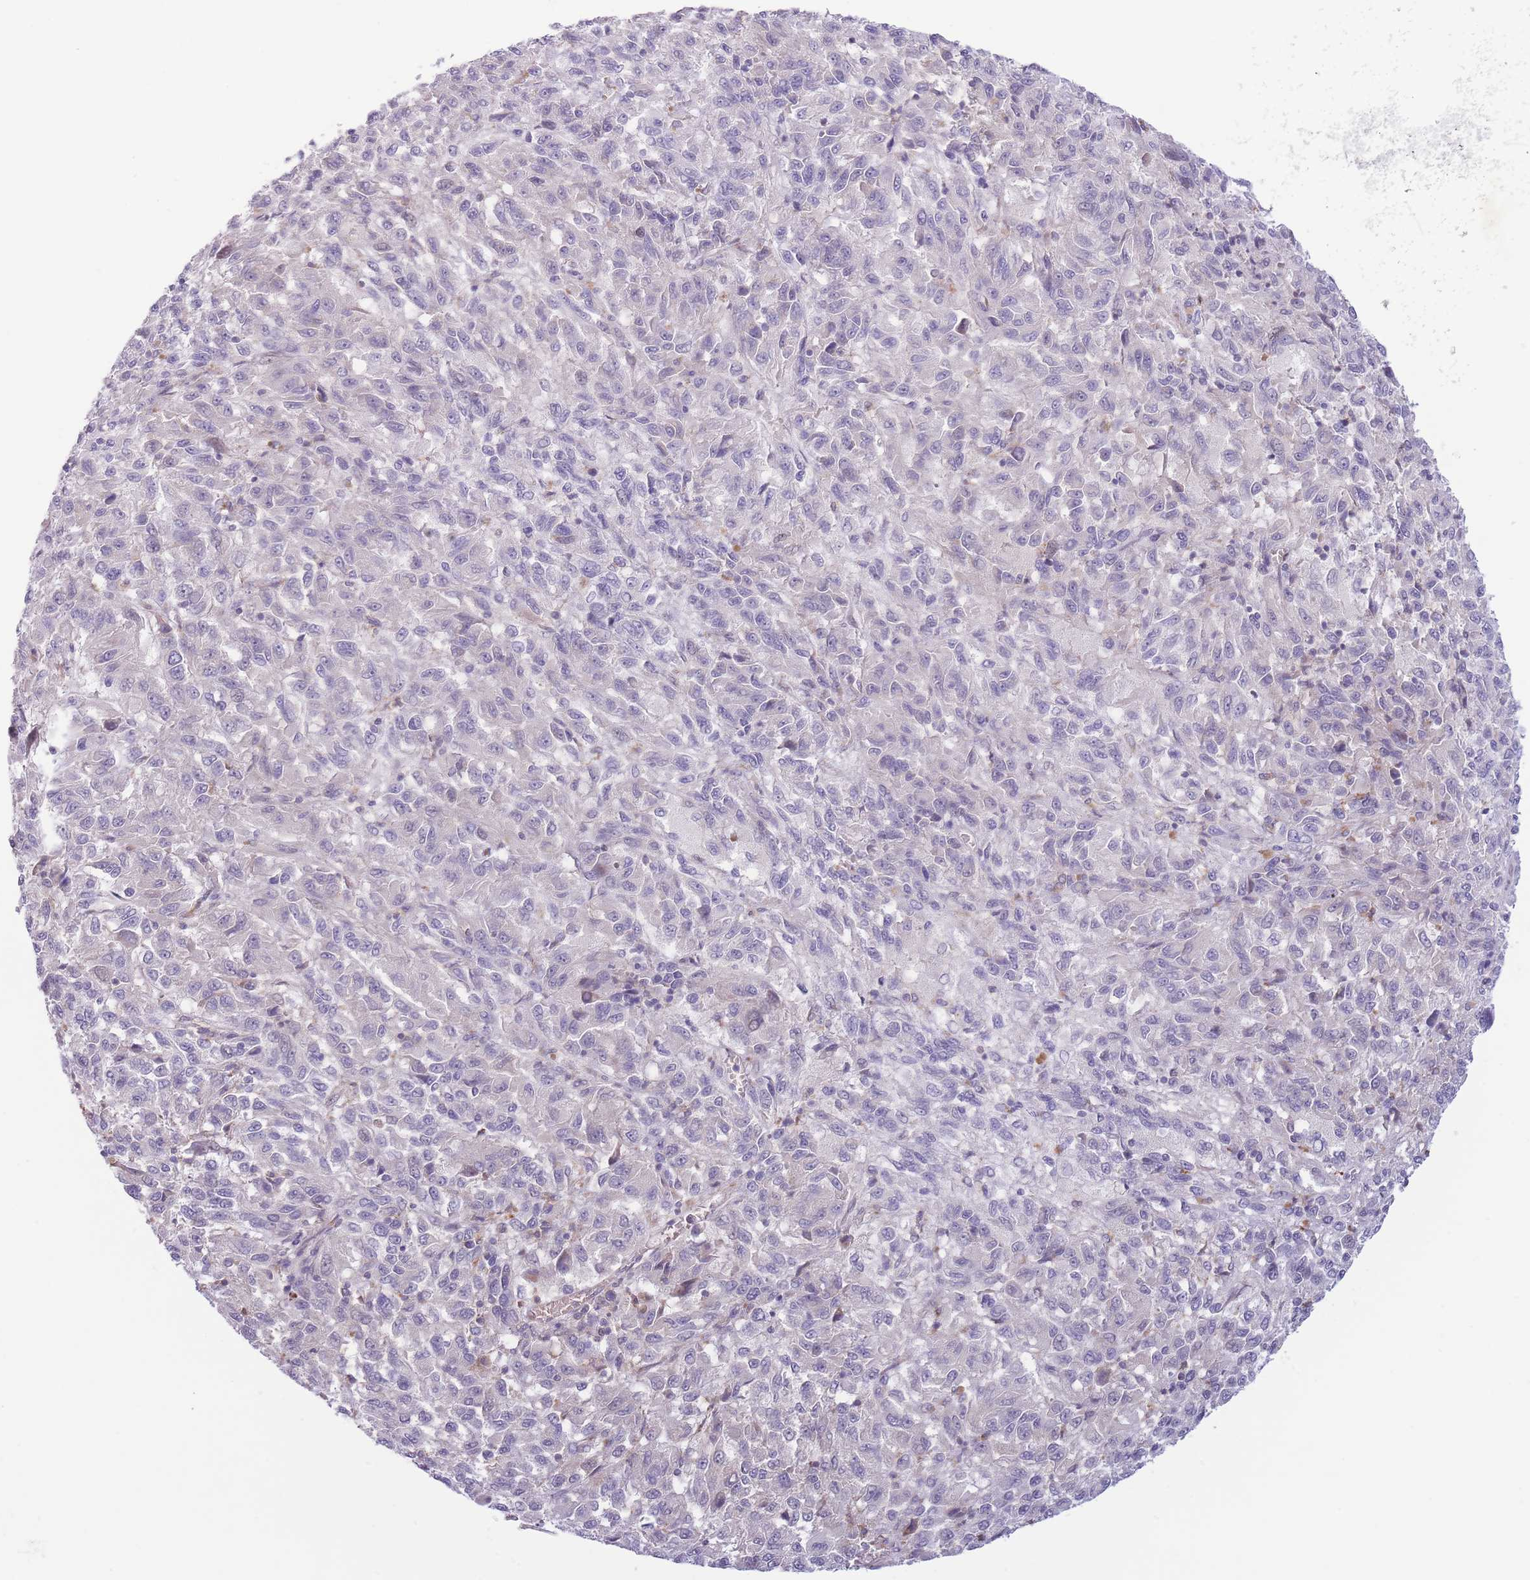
{"staining": {"intensity": "negative", "quantity": "none", "location": "none"}, "tissue": "melanoma", "cell_type": "Tumor cells", "image_type": "cancer", "snomed": [{"axis": "morphology", "description": "Malignant melanoma, Metastatic site"}, {"axis": "topography", "description": "Lung"}], "caption": "Human melanoma stained for a protein using immunohistochemistry shows no staining in tumor cells.", "gene": "C9orf152", "patient": {"sex": "male", "age": 64}}